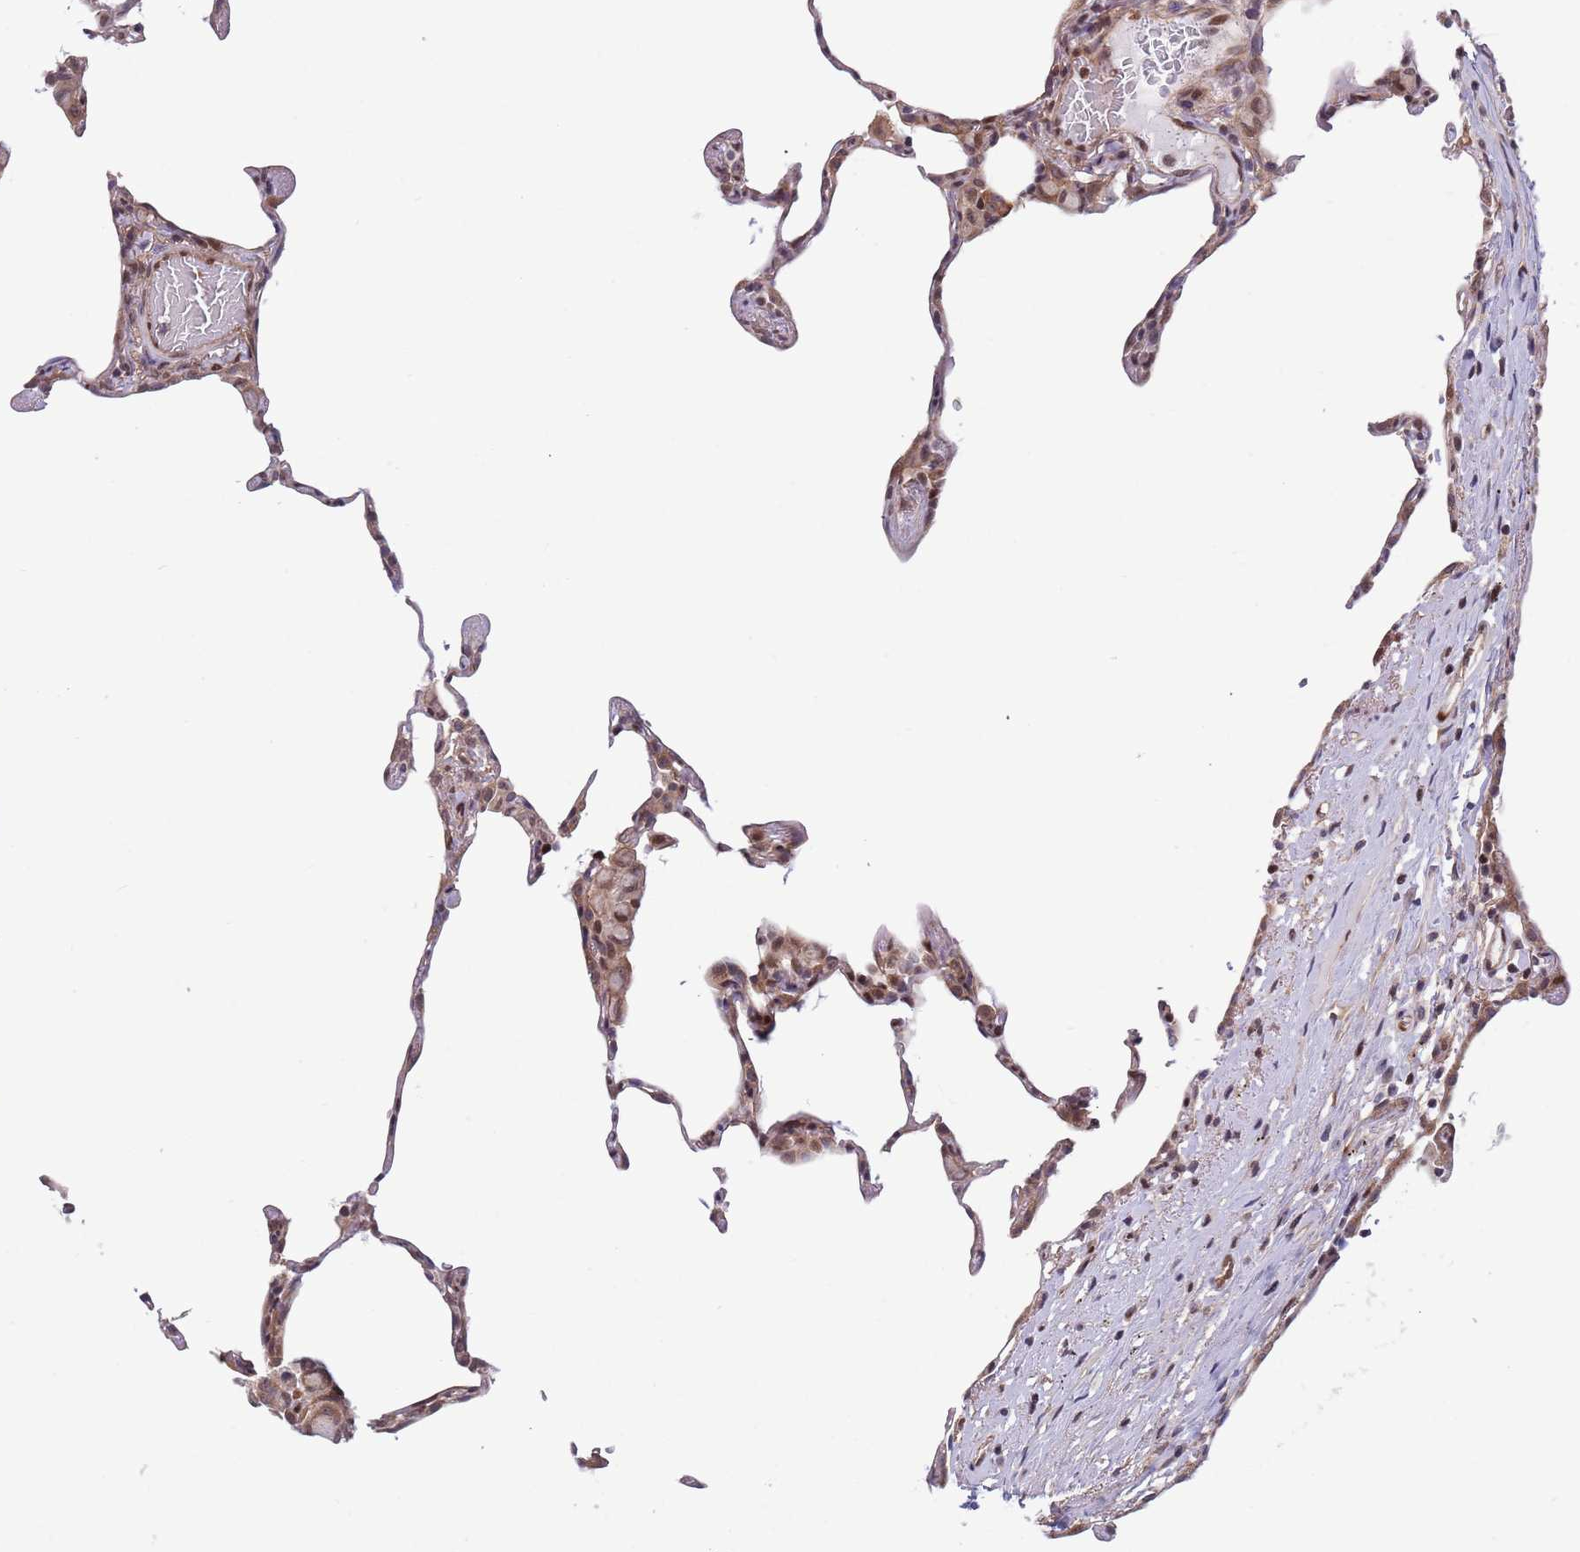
{"staining": {"intensity": "moderate", "quantity": "<25%", "location": "cytoplasmic/membranous,nuclear"}, "tissue": "lung", "cell_type": "Alveolar cells", "image_type": "normal", "snomed": [{"axis": "morphology", "description": "Normal tissue, NOS"}, {"axis": "topography", "description": "Lung"}], "caption": "Protein analysis of unremarkable lung shows moderate cytoplasmic/membranous,nuclear positivity in about <25% of alveolar cells.", "gene": "TBX10", "patient": {"sex": "female", "age": 57}}